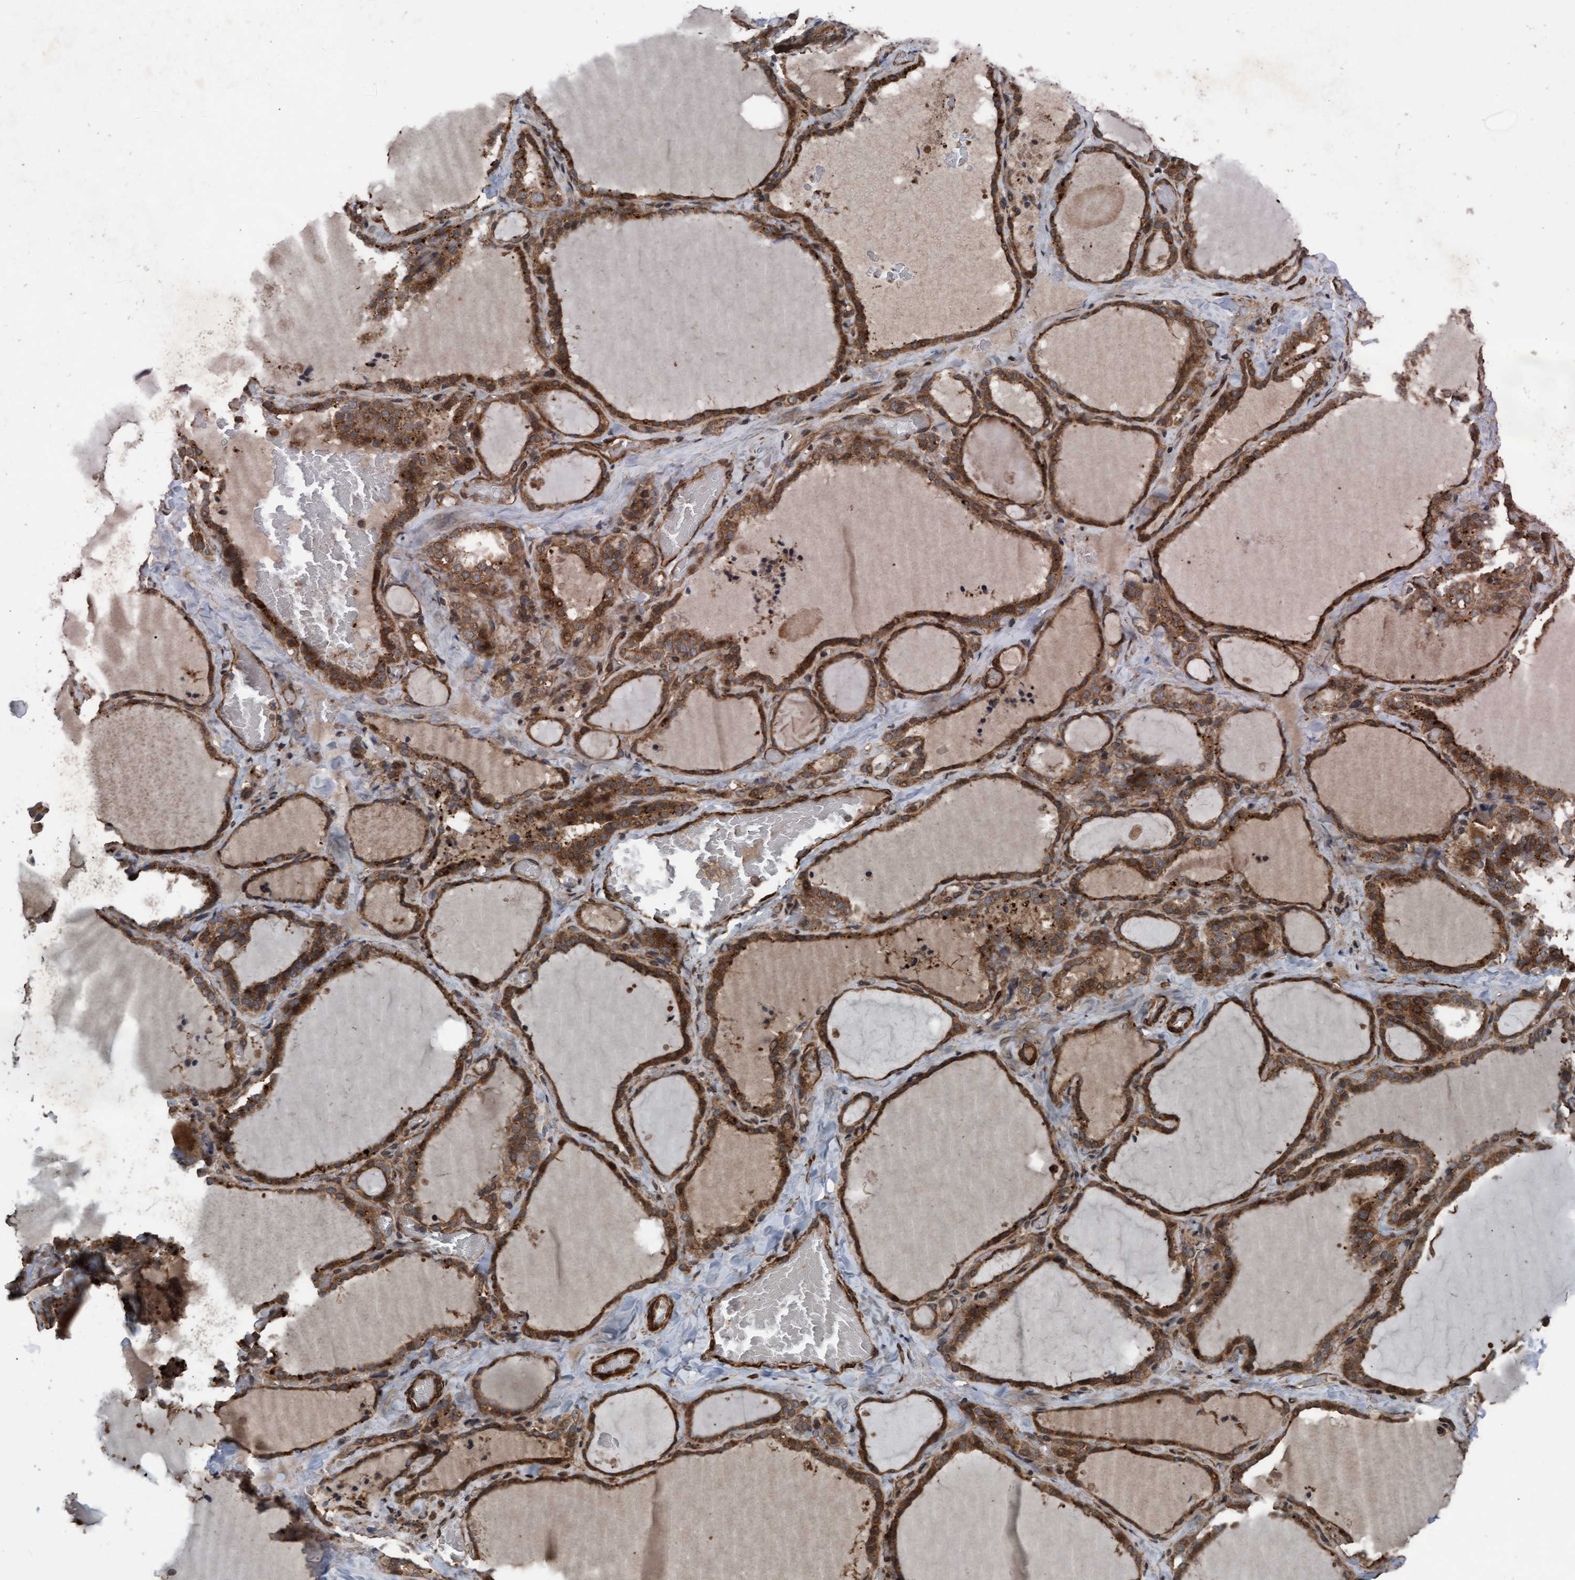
{"staining": {"intensity": "moderate", "quantity": ">75%", "location": "cytoplasmic/membranous"}, "tissue": "thyroid gland", "cell_type": "Glandular cells", "image_type": "normal", "snomed": [{"axis": "morphology", "description": "Normal tissue, NOS"}, {"axis": "topography", "description": "Thyroid gland"}], "caption": "IHC of benign thyroid gland shows medium levels of moderate cytoplasmic/membranous staining in approximately >75% of glandular cells.", "gene": "GGT6", "patient": {"sex": "female", "age": 22}}